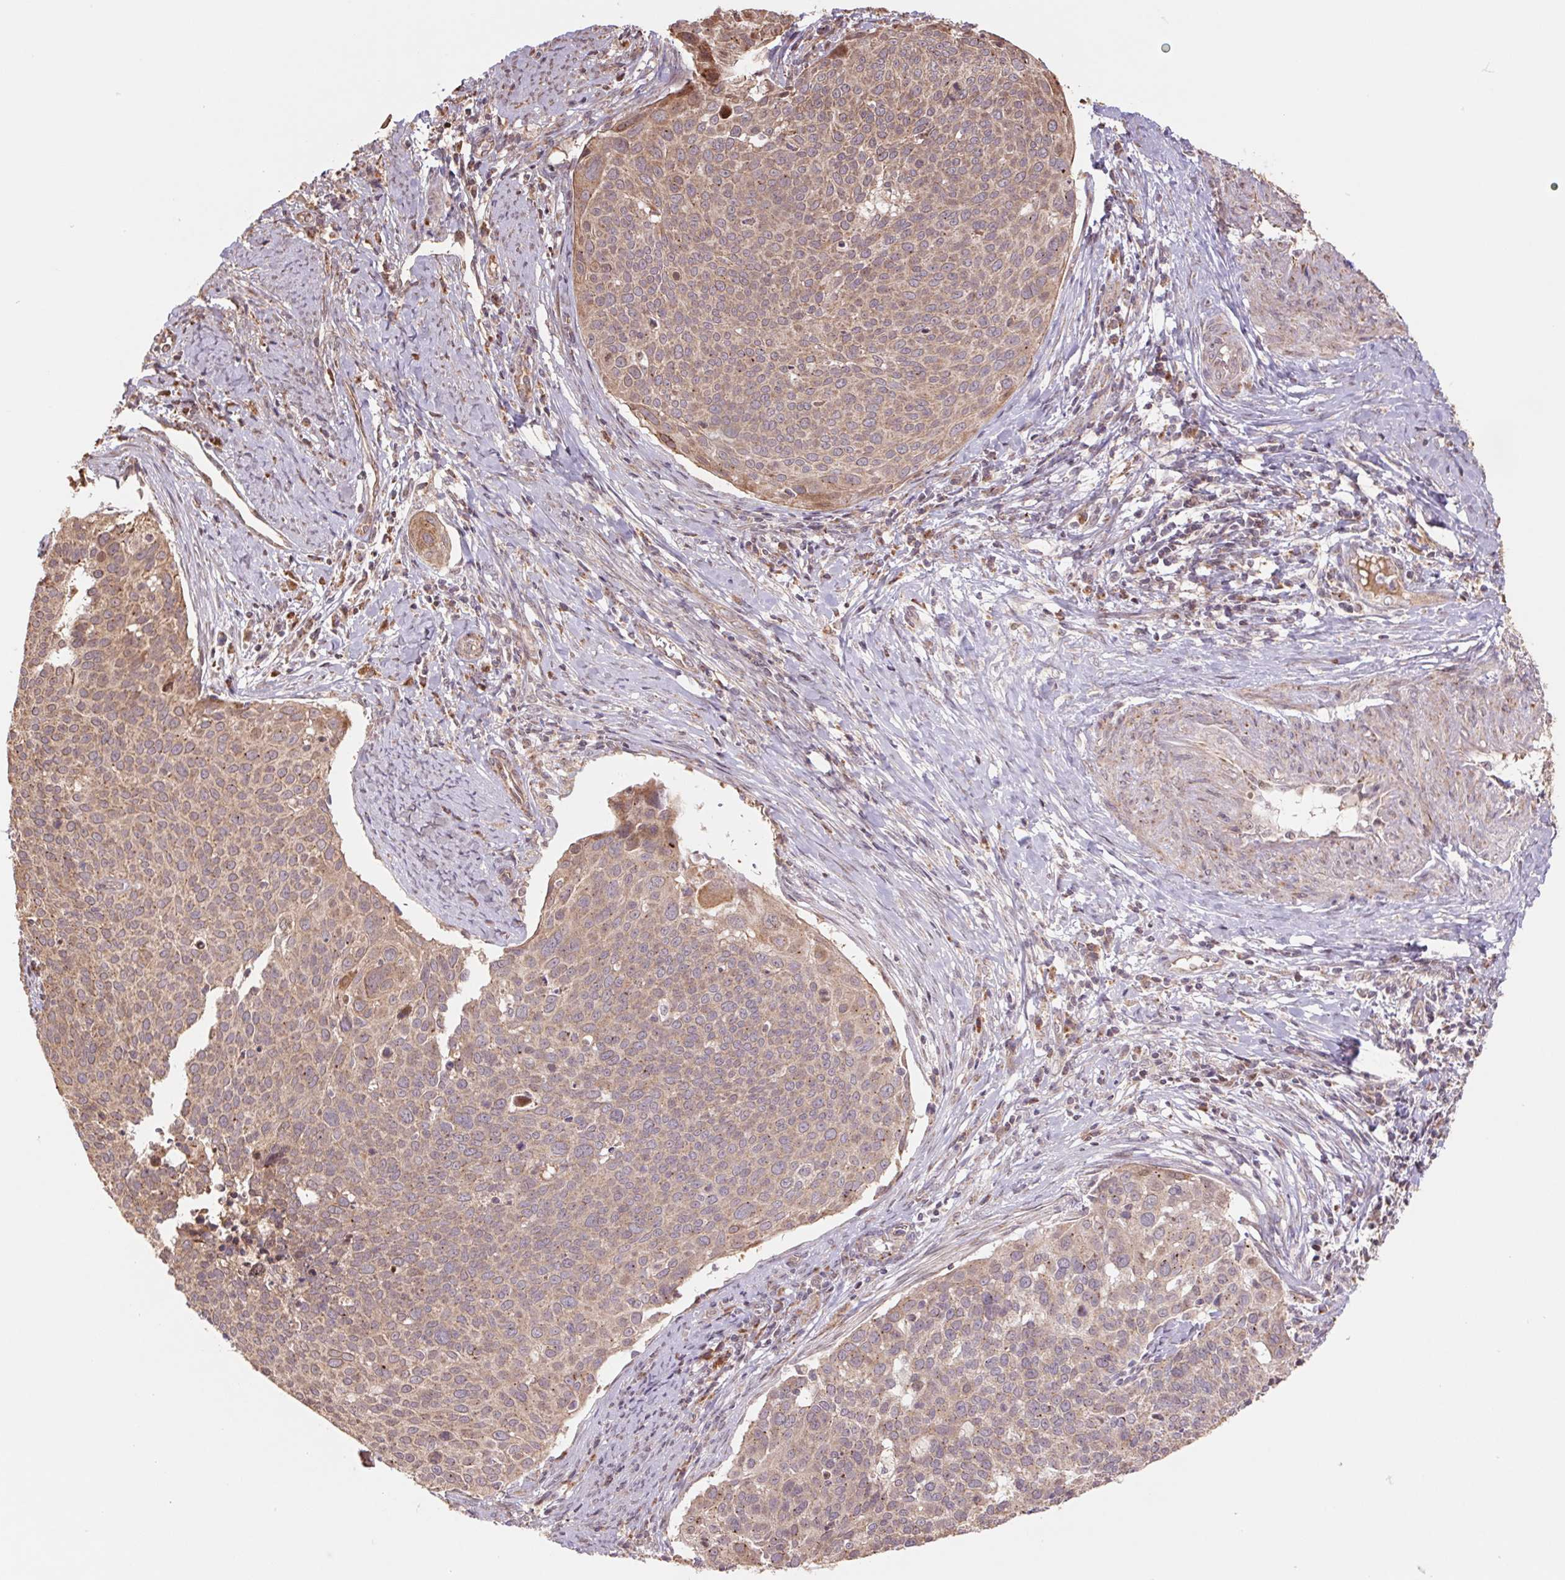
{"staining": {"intensity": "weak", "quantity": ">75%", "location": "cytoplasmic/membranous"}, "tissue": "cervical cancer", "cell_type": "Tumor cells", "image_type": "cancer", "snomed": [{"axis": "morphology", "description": "Squamous cell carcinoma, NOS"}, {"axis": "topography", "description": "Cervix"}], "caption": "Immunohistochemical staining of human cervical squamous cell carcinoma demonstrates weak cytoplasmic/membranous protein staining in about >75% of tumor cells. (Stains: DAB in brown, nuclei in blue, Microscopy: brightfield microscopy at high magnification).", "gene": "PDHA1", "patient": {"sex": "female", "age": 39}}